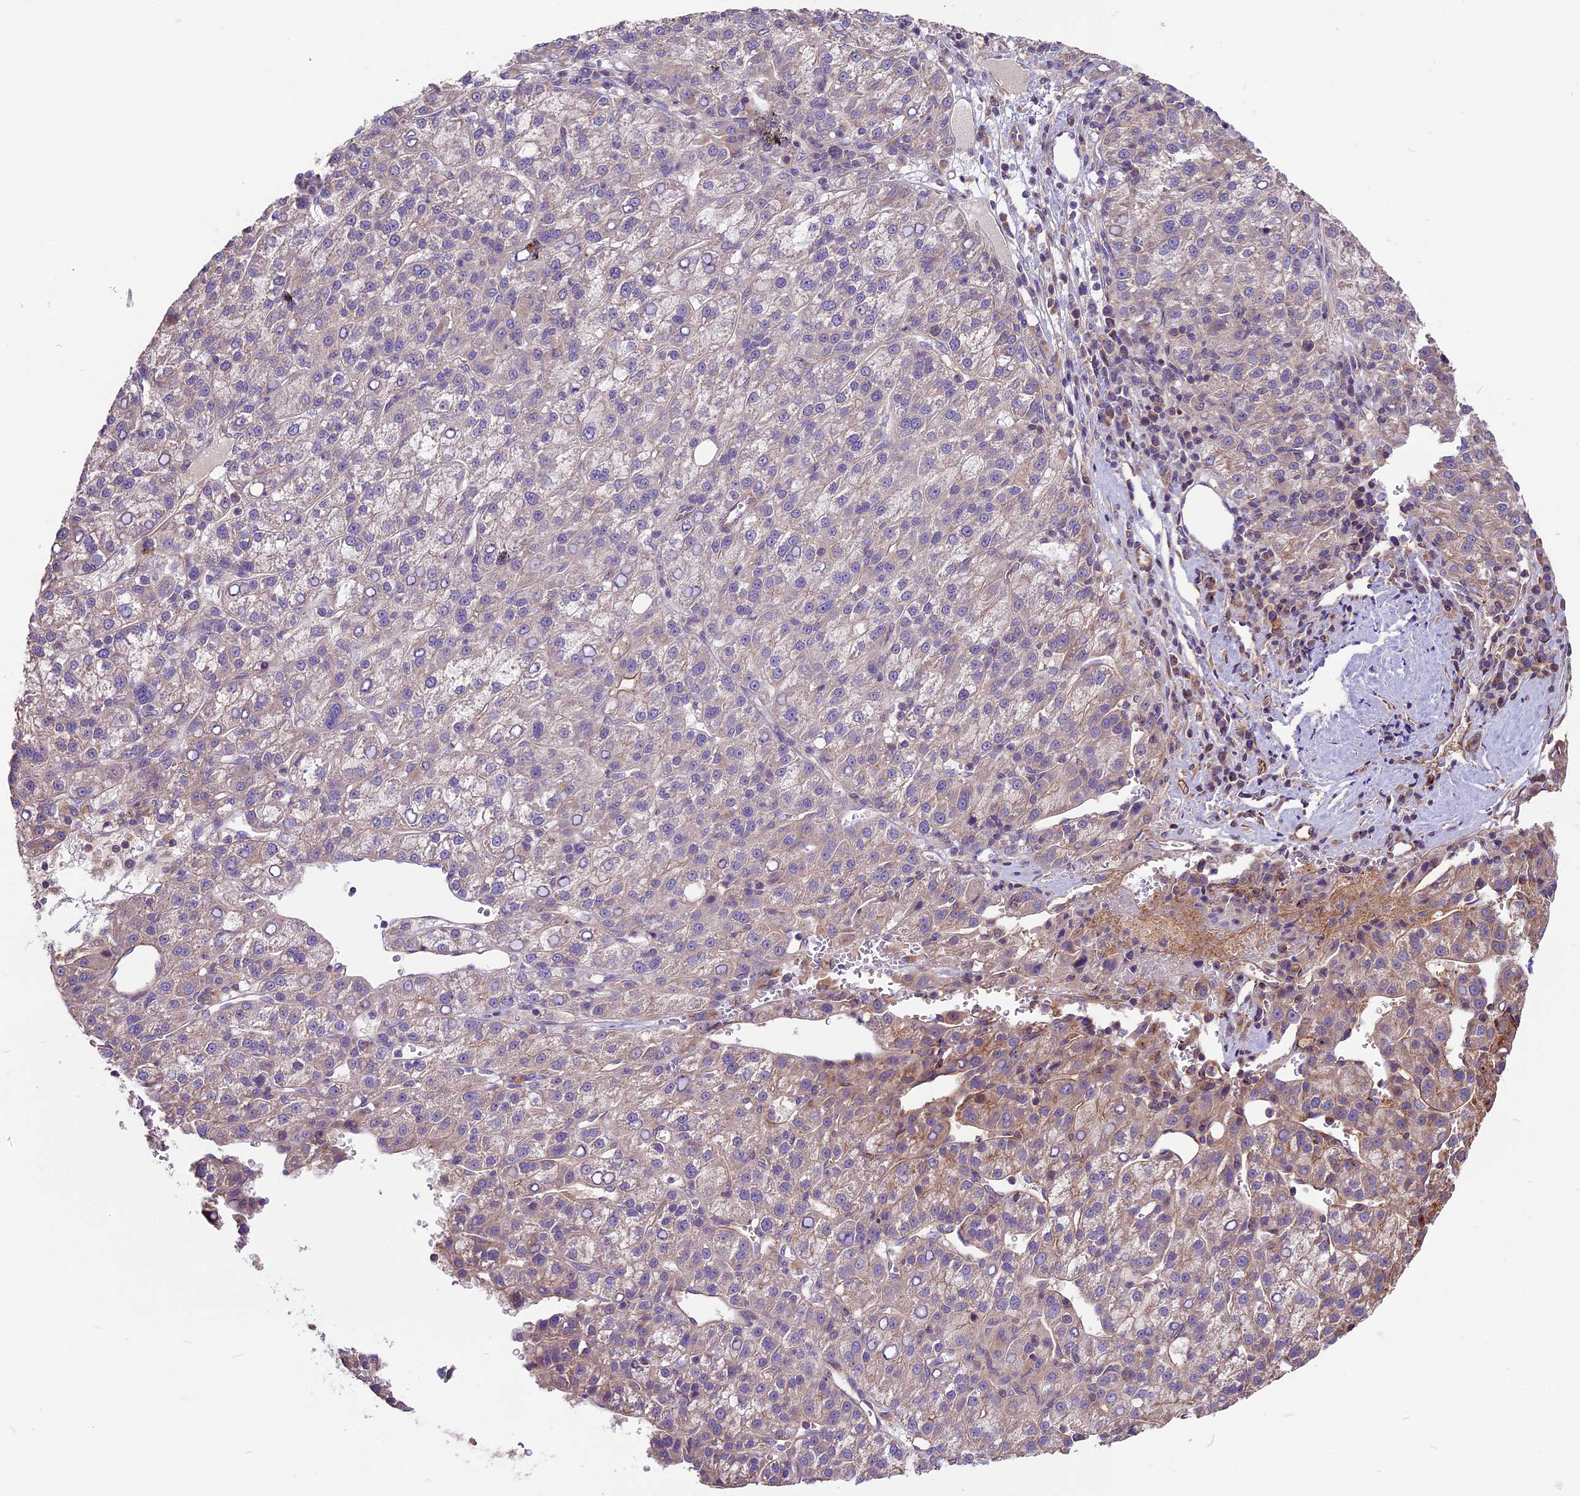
{"staining": {"intensity": "weak", "quantity": "<25%", "location": "cytoplasmic/membranous"}, "tissue": "liver cancer", "cell_type": "Tumor cells", "image_type": "cancer", "snomed": [{"axis": "morphology", "description": "Carcinoma, Hepatocellular, NOS"}, {"axis": "topography", "description": "Liver"}], "caption": "Tumor cells show no significant protein positivity in liver cancer (hepatocellular carcinoma). The staining was performed using DAB to visualize the protein expression in brown, while the nuclei were stained in blue with hematoxylin (Magnification: 20x).", "gene": "ANO3", "patient": {"sex": "female", "age": 58}}